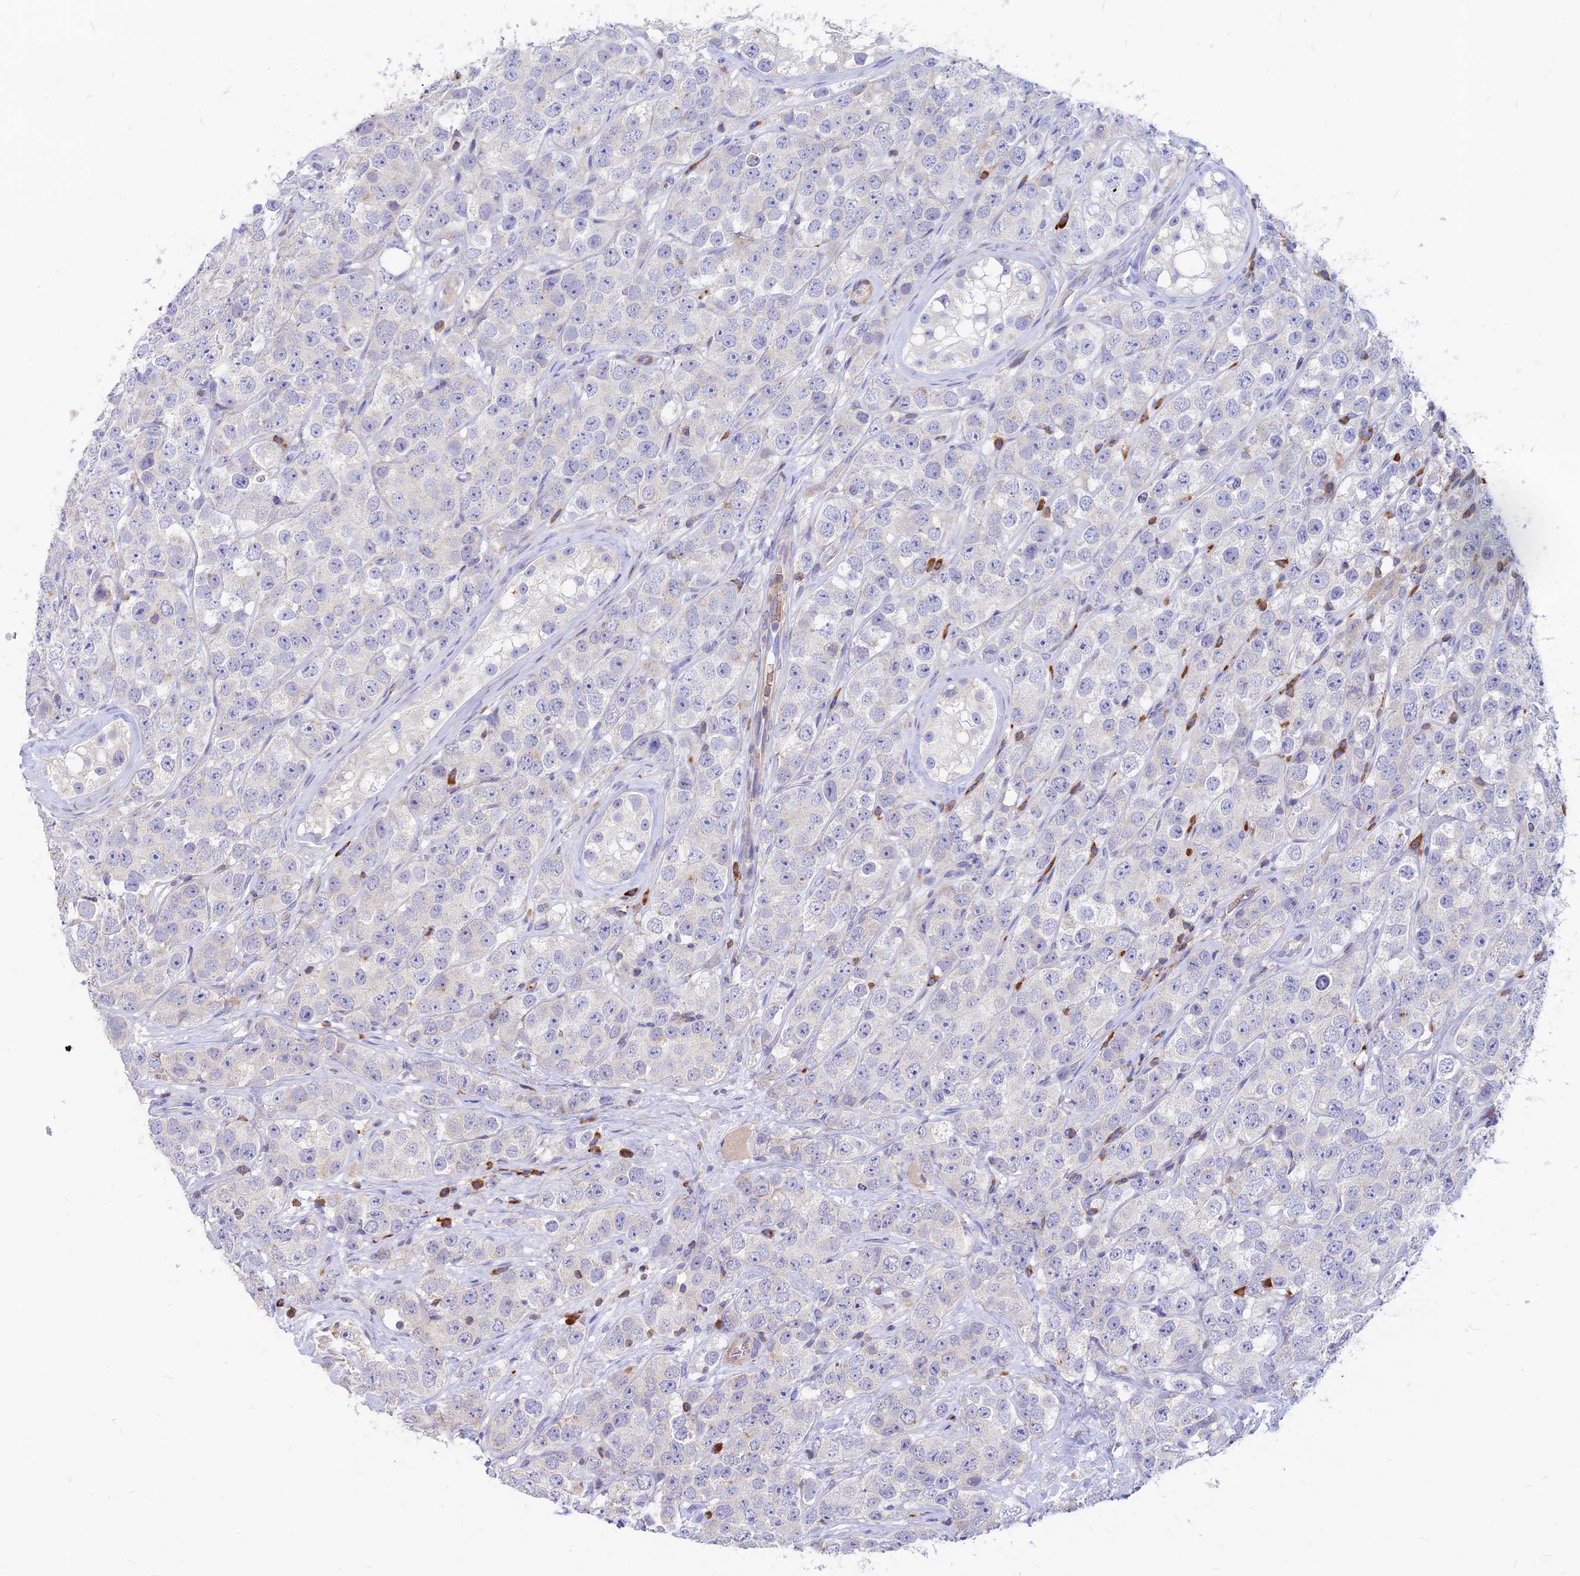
{"staining": {"intensity": "negative", "quantity": "none", "location": "none"}, "tissue": "testis cancer", "cell_type": "Tumor cells", "image_type": "cancer", "snomed": [{"axis": "morphology", "description": "Seminoma, NOS"}, {"axis": "topography", "description": "Testis"}], "caption": "Immunohistochemistry (IHC) image of testis cancer (seminoma) stained for a protein (brown), which reveals no positivity in tumor cells. (Stains: DAB (3,3'-diaminobenzidine) immunohistochemistry (IHC) with hematoxylin counter stain, Microscopy: brightfield microscopy at high magnification).", "gene": "DENND2D", "patient": {"sex": "male", "age": 28}}